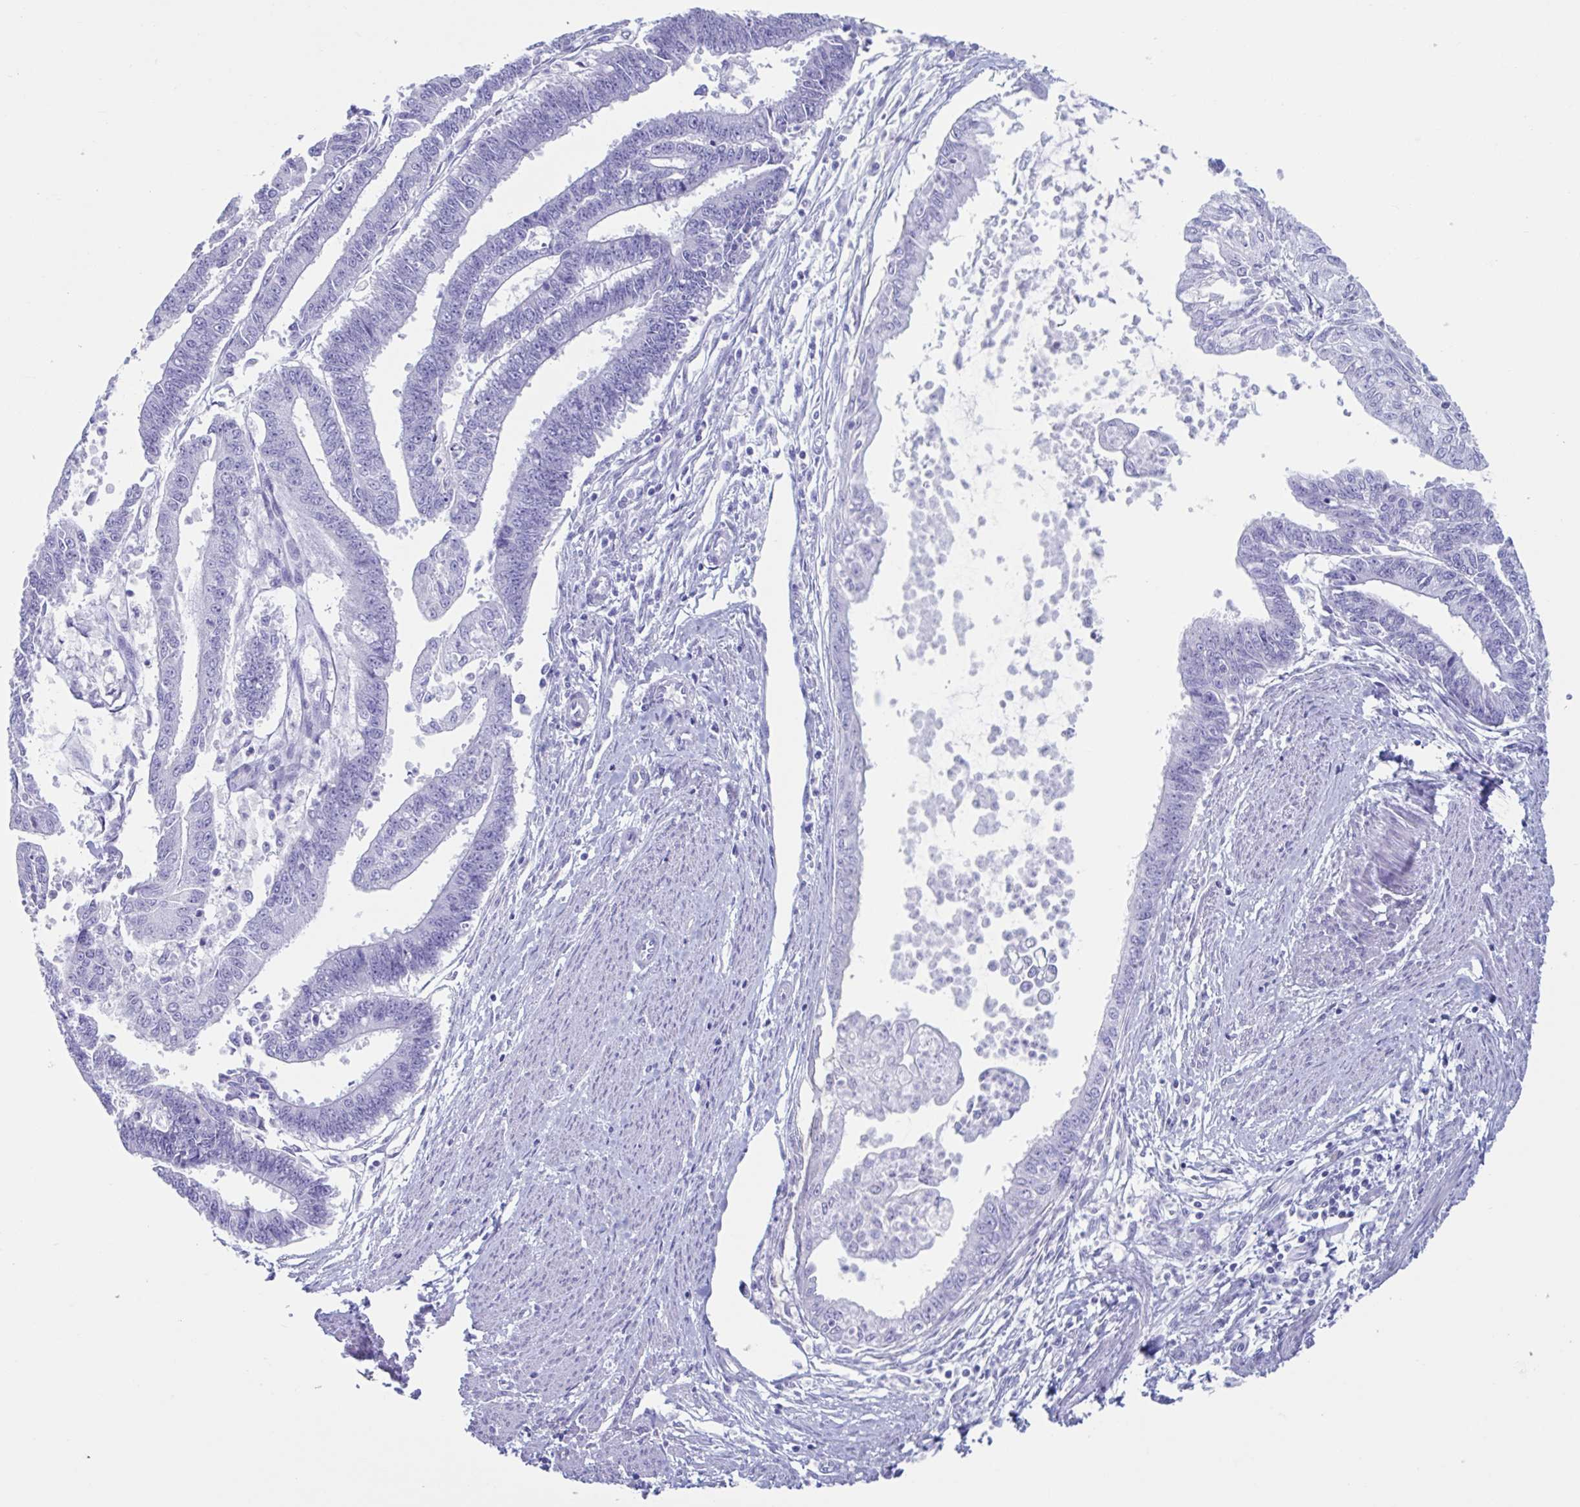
{"staining": {"intensity": "negative", "quantity": "none", "location": "none"}, "tissue": "endometrial cancer", "cell_type": "Tumor cells", "image_type": "cancer", "snomed": [{"axis": "morphology", "description": "Adenocarcinoma, NOS"}, {"axis": "topography", "description": "Endometrium"}], "caption": "This micrograph is of endometrial cancer stained with IHC to label a protein in brown with the nuclei are counter-stained blue. There is no expression in tumor cells. (DAB (3,3'-diaminobenzidine) immunohistochemistry with hematoxylin counter stain).", "gene": "USP35", "patient": {"sex": "female", "age": 73}}